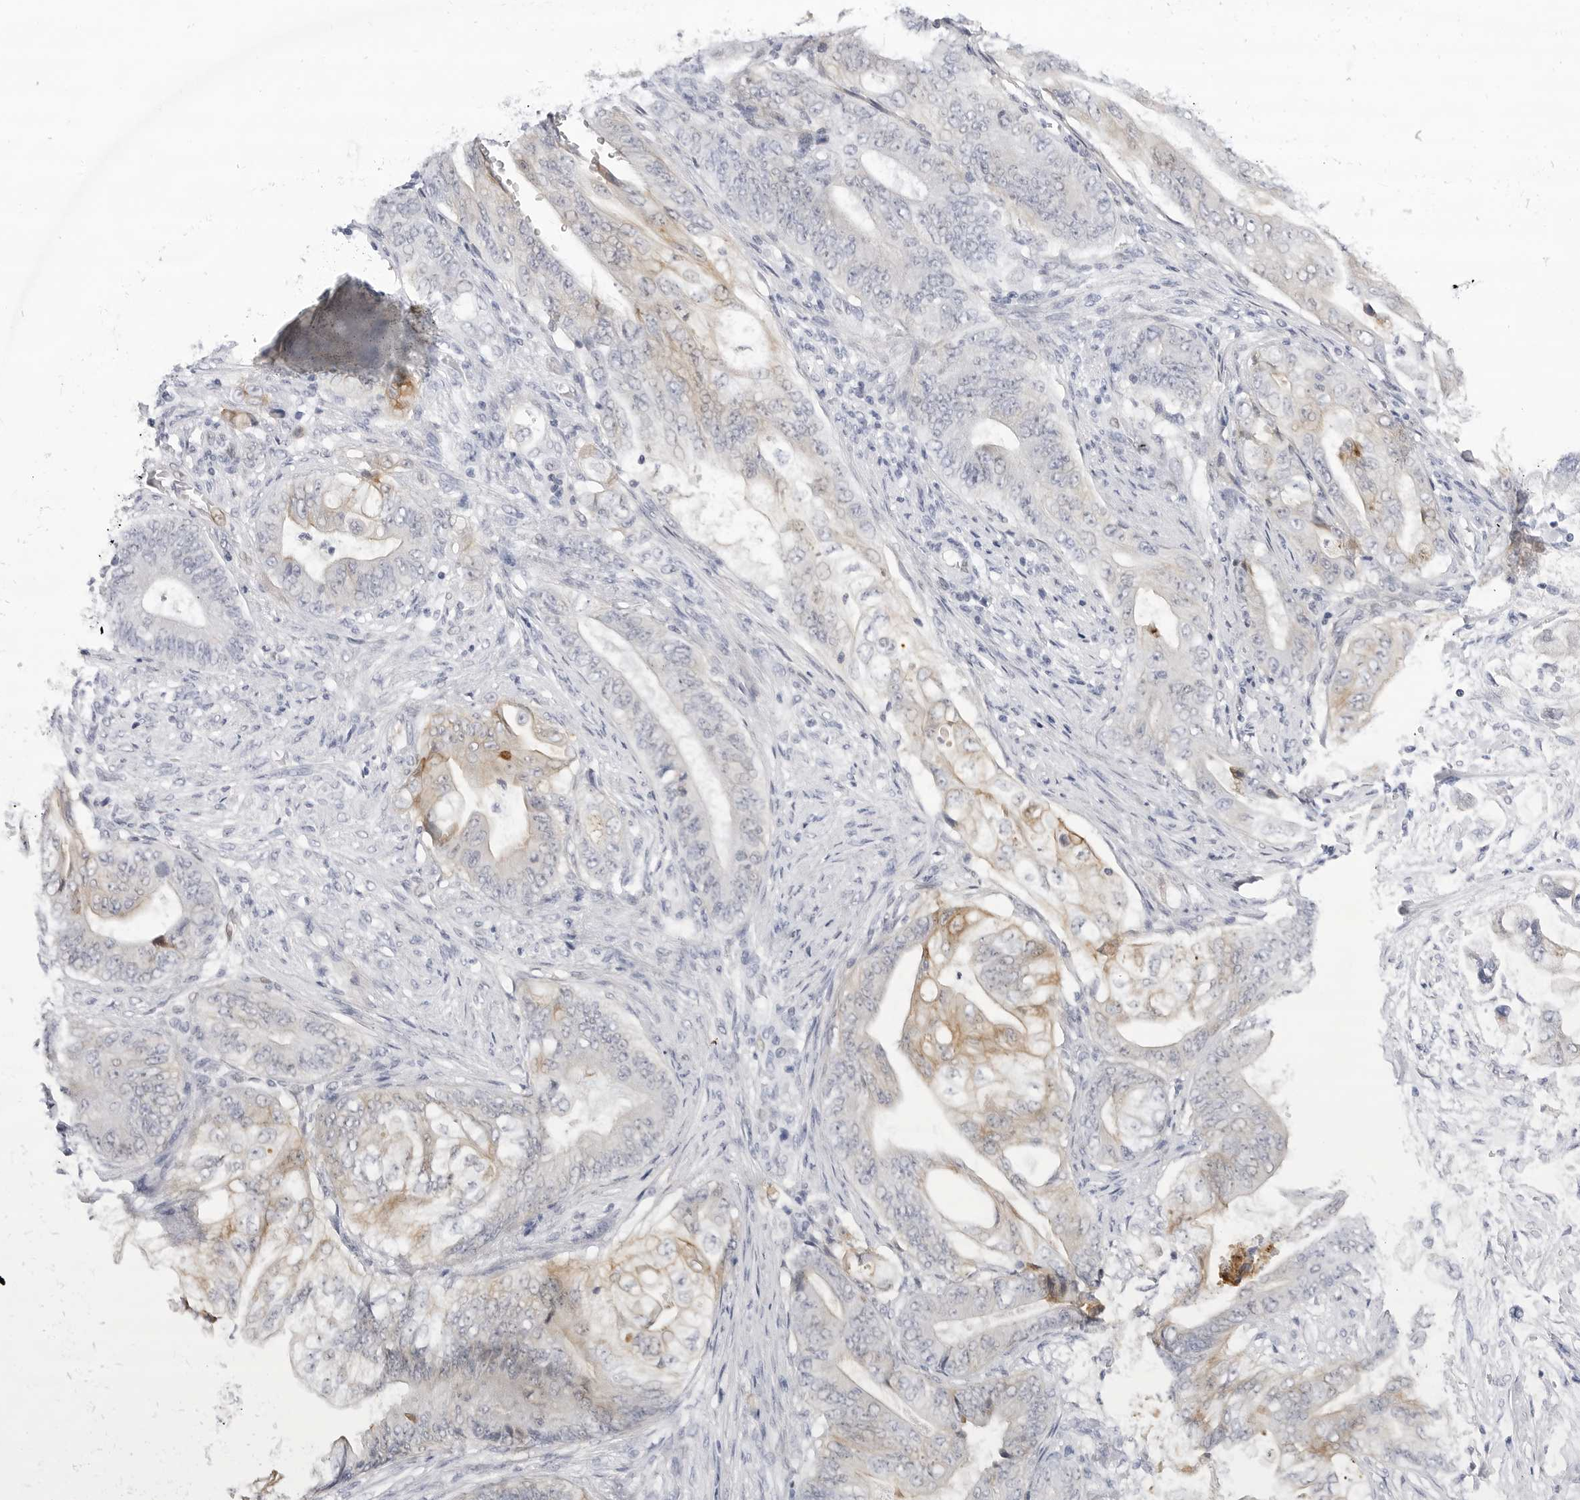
{"staining": {"intensity": "weak", "quantity": "25%-75%", "location": "cytoplasmic/membranous"}, "tissue": "stomach cancer", "cell_type": "Tumor cells", "image_type": "cancer", "snomed": [{"axis": "morphology", "description": "Adenocarcinoma, NOS"}, {"axis": "topography", "description": "Stomach"}], "caption": "Stomach adenocarcinoma stained with a brown dye demonstrates weak cytoplasmic/membranous positive staining in about 25%-75% of tumor cells.", "gene": "SLC19A1", "patient": {"sex": "female", "age": 73}}